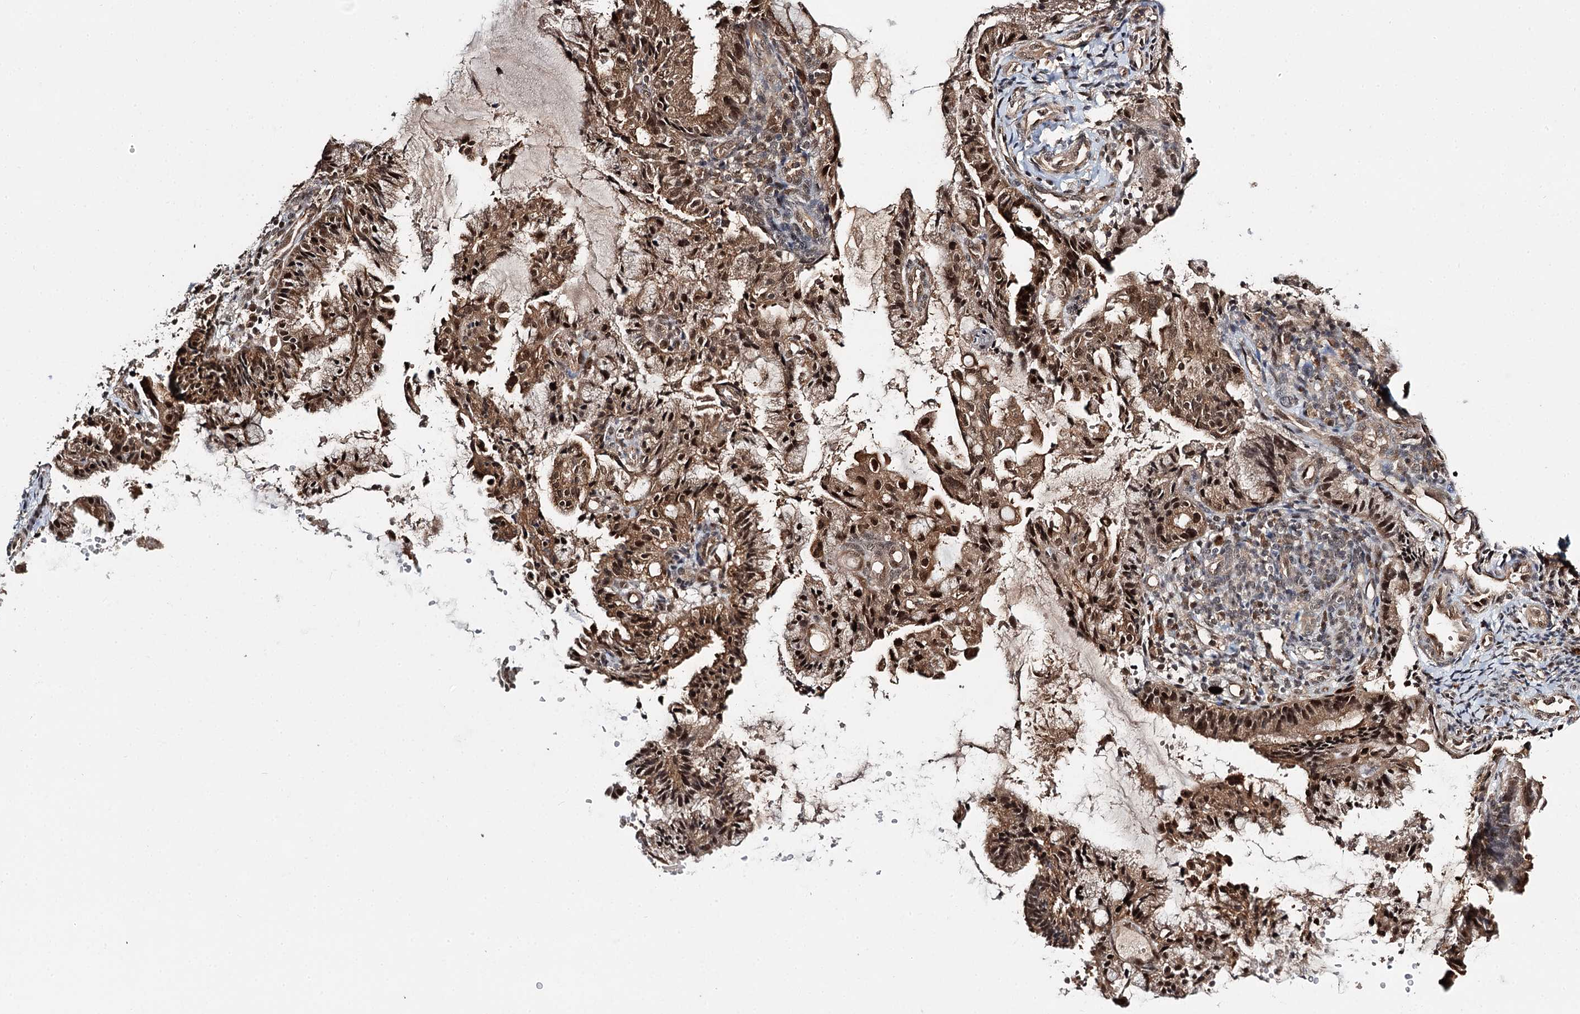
{"staining": {"intensity": "moderate", "quantity": ">75%", "location": "cytoplasmic/membranous,nuclear"}, "tissue": "endometrial cancer", "cell_type": "Tumor cells", "image_type": "cancer", "snomed": [{"axis": "morphology", "description": "Adenocarcinoma, NOS"}, {"axis": "topography", "description": "Endometrium"}], "caption": "An immunohistochemistry (IHC) photomicrograph of tumor tissue is shown. Protein staining in brown highlights moderate cytoplasmic/membranous and nuclear positivity in endometrial adenocarcinoma within tumor cells.", "gene": "N6AMT1", "patient": {"sex": "female", "age": 86}}